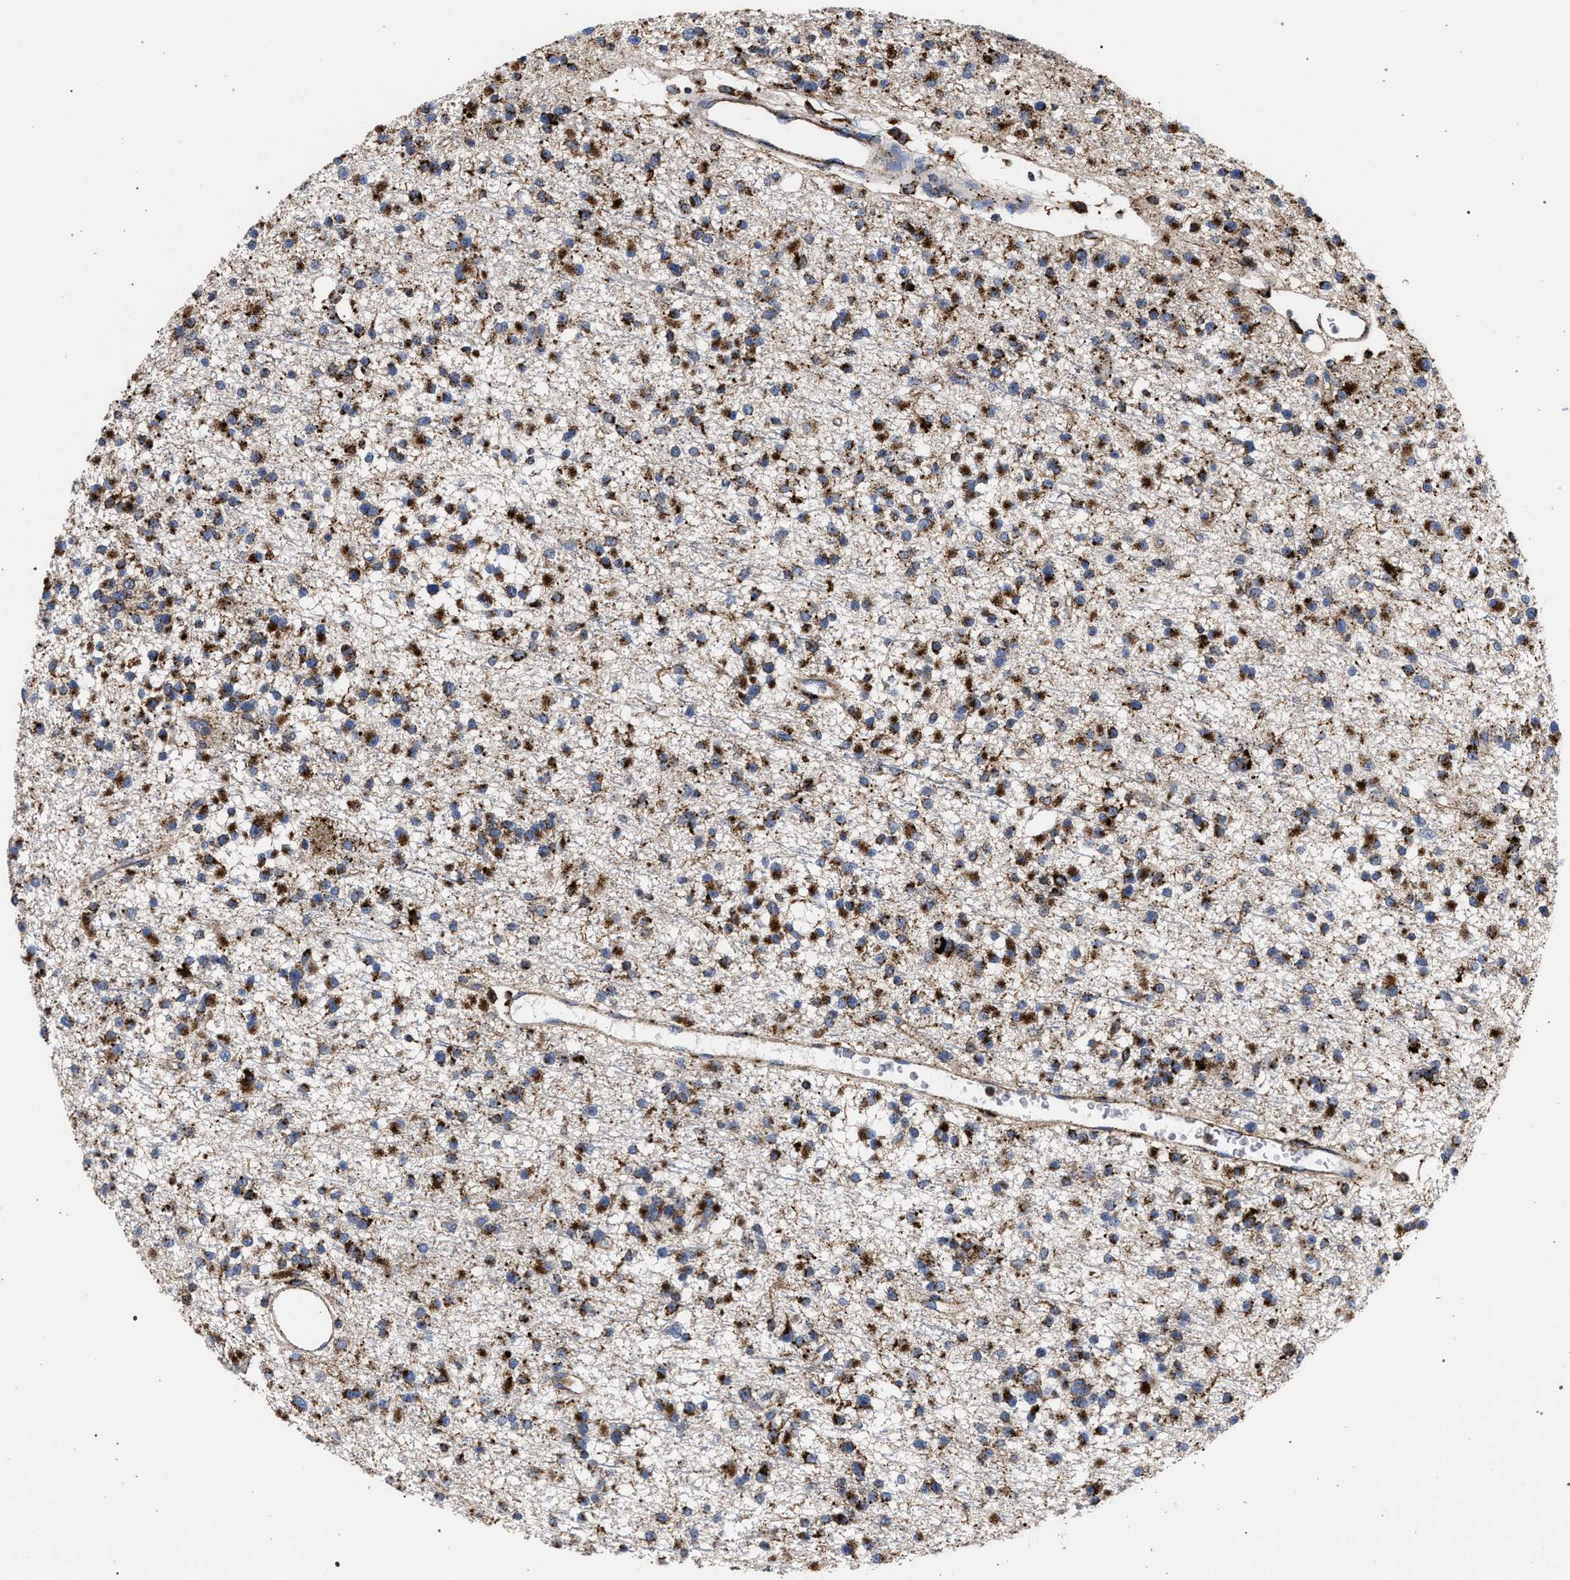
{"staining": {"intensity": "strong", "quantity": ">75%", "location": "cytoplasmic/membranous"}, "tissue": "glioma", "cell_type": "Tumor cells", "image_type": "cancer", "snomed": [{"axis": "morphology", "description": "Glioma, malignant, Low grade"}, {"axis": "topography", "description": "Brain"}], "caption": "Human glioma stained with a protein marker displays strong staining in tumor cells.", "gene": "PPT1", "patient": {"sex": "female", "age": 22}}